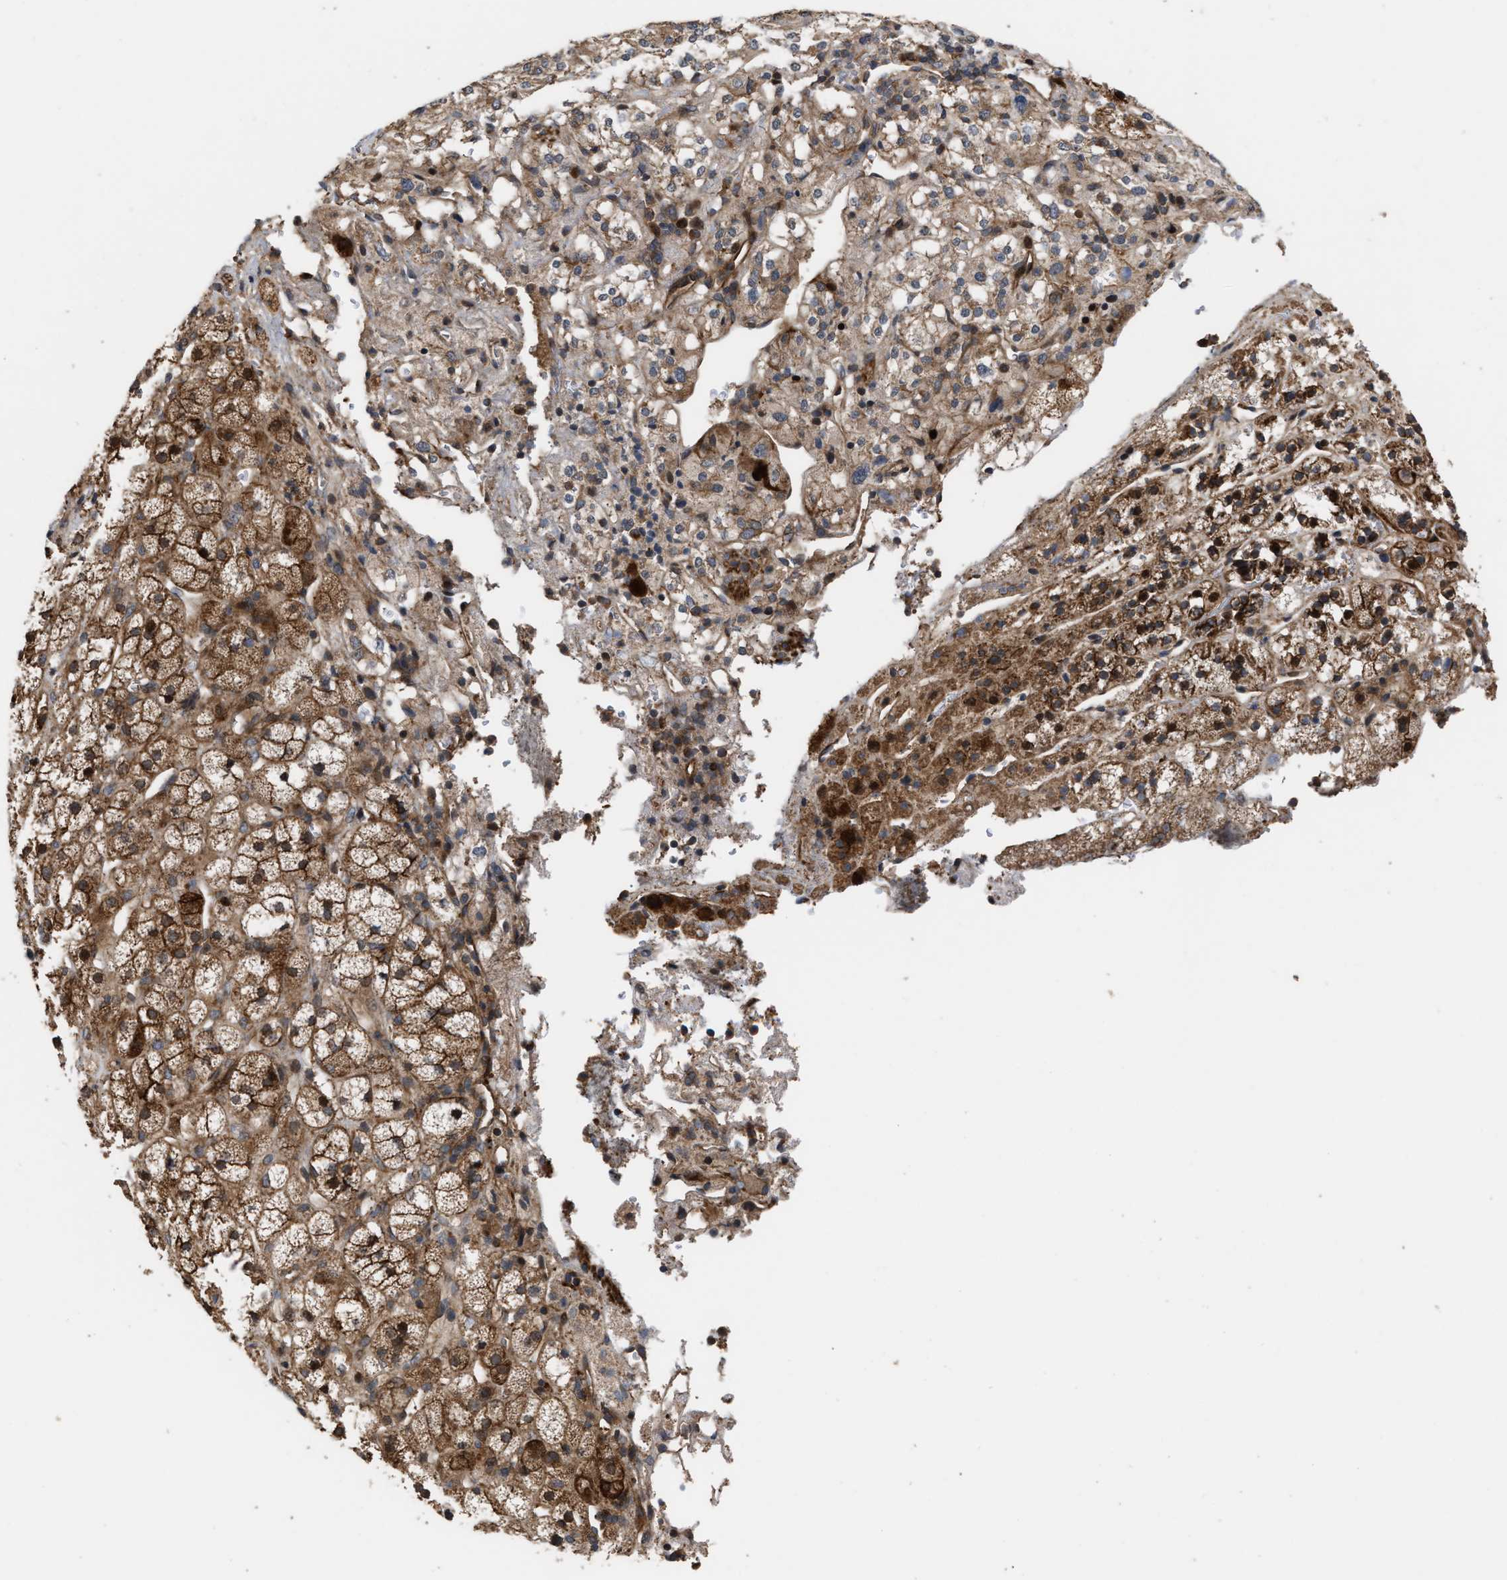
{"staining": {"intensity": "strong", "quantity": ">75%", "location": "cytoplasmic/membranous,nuclear"}, "tissue": "adrenal gland", "cell_type": "Glandular cells", "image_type": "normal", "snomed": [{"axis": "morphology", "description": "Normal tissue, NOS"}, {"axis": "topography", "description": "Adrenal gland"}], "caption": "A high-resolution photomicrograph shows immunohistochemistry (IHC) staining of unremarkable adrenal gland, which exhibits strong cytoplasmic/membranous,nuclear staining in about >75% of glandular cells. Immunohistochemistry stains the protein in brown and the nuclei are stained blue.", "gene": "STAU1", "patient": {"sex": "male", "age": 56}}